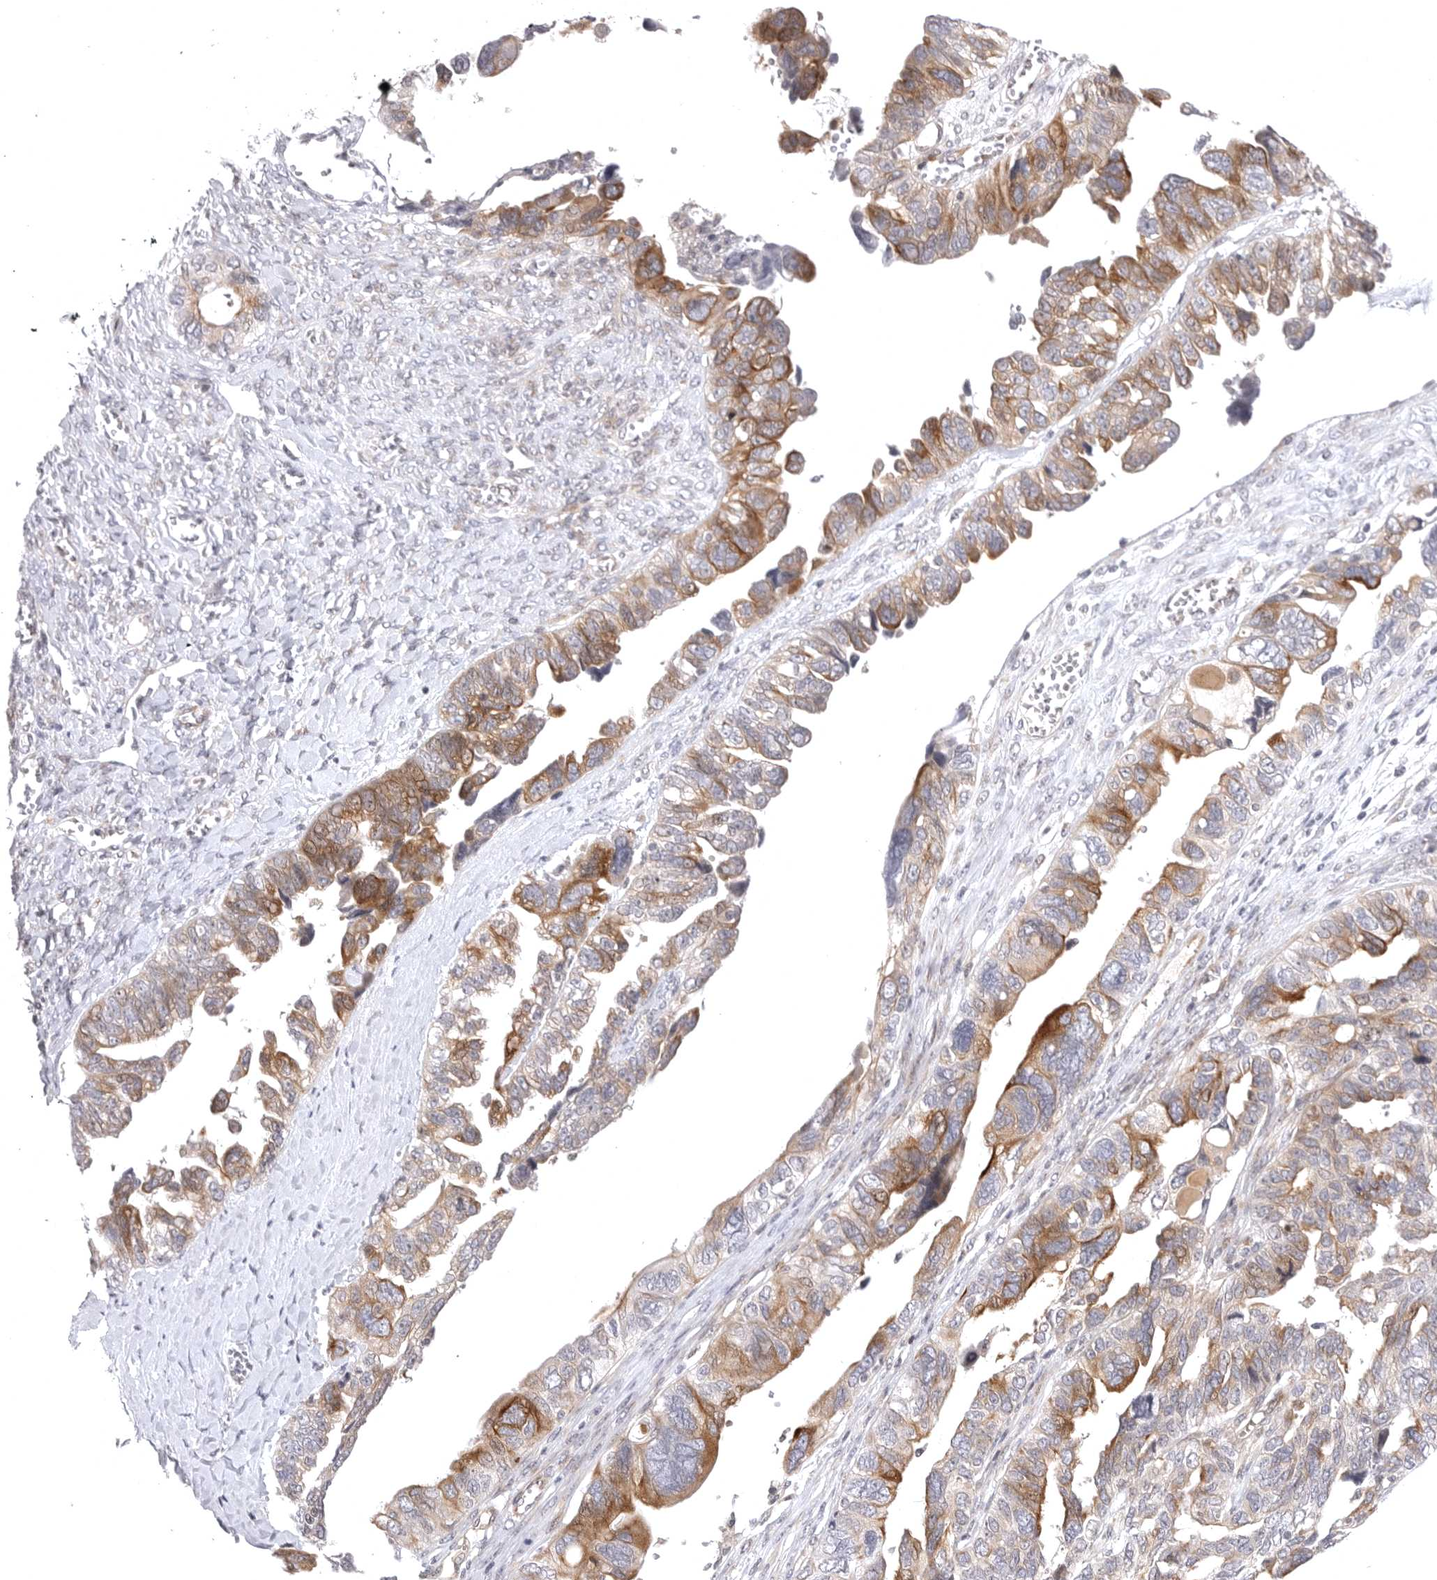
{"staining": {"intensity": "moderate", "quantity": ">75%", "location": "cytoplasmic/membranous"}, "tissue": "ovarian cancer", "cell_type": "Tumor cells", "image_type": "cancer", "snomed": [{"axis": "morphology", "description": "Cystadenocarcinoma, serous, NOS"}, {"axis": "topography", "description": "Ovary"}], "caption": "Tumor cells reveal medium levels of moderate cytoplasmic/membranous expression in approximately >75% of cells in ovarian cancer (serous cystadenocarcinoma).", "gene": "CD300LD", "patient": {"sex": "female", "age": 79}}